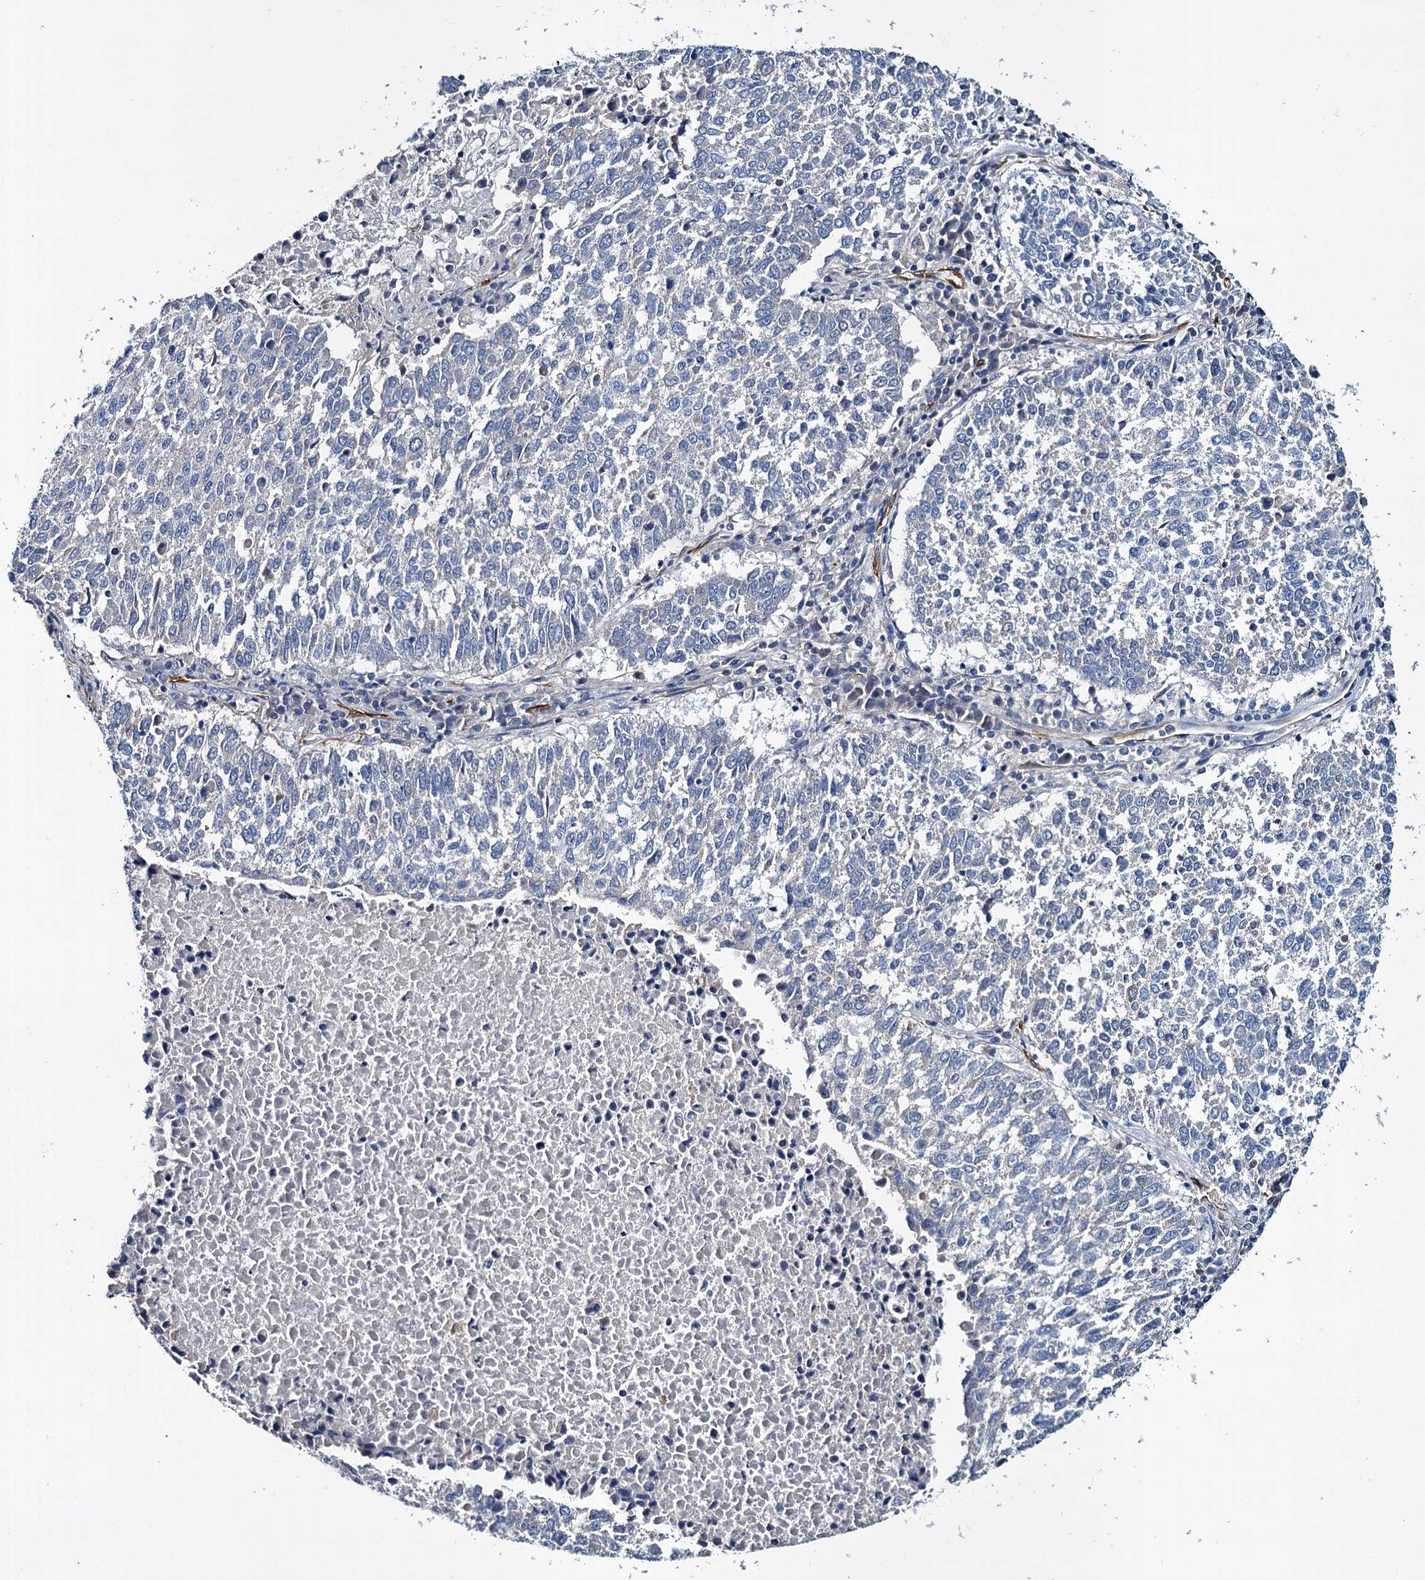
{"staining": {"intensity": "negative", "quantity": "none", "location": "none"}, "tissue": "lung cancer", "cell_type": "Tumor cells", "image_type": "cancer", "snomed": [{"axis": "morphology", "description": "Squamous cell carcinoma, NOS"}, {"axis": "topography", "description": "Lung"}], "caption": "Squamous cell carcinoma (lung) was stained to show a protein in brown. There is no significant expression in tumor cells. (DAB (3,3'-diaminobenzidine) IHC with hematoxylin counter stain).", "gene": "CACNA1C", "patient": {"sex": "male", "age": 73}}